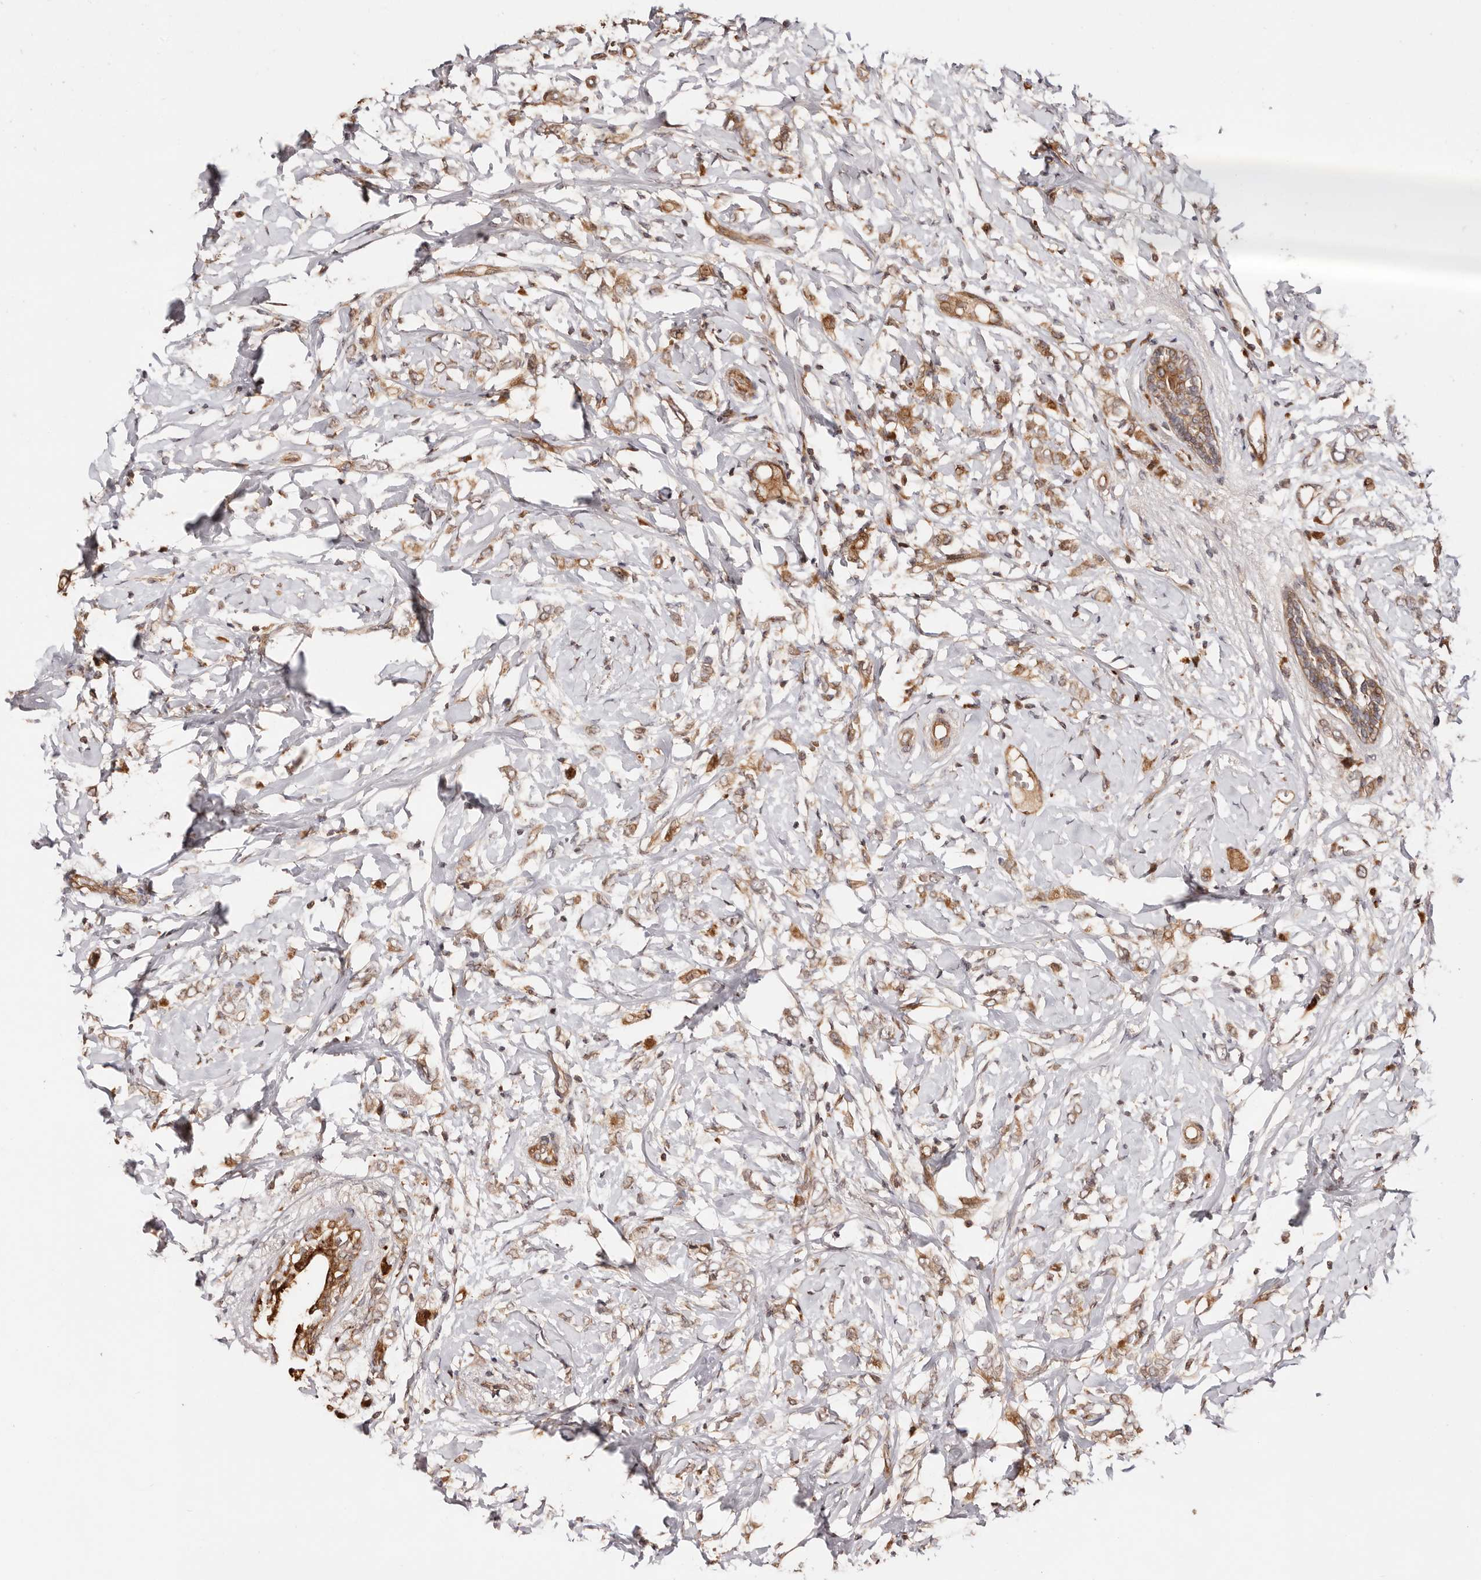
{"staining": {"intensity": "moderate", "quantity": ">75%", "location": "cytoplasmic/membranous"}, "tissue": "breast cancer", "cell_type": "Tumor cells", "image_type": "cancer", "snomed": [{"axis": "morphology", "description": "Normal tissue, NOS"}, {"axis": "morphology", "description": "Lobular carcinoma"}, {"axis": "topography", "description": "Breast"}], "caption": "Immunohistochemical staining of human lobular carcinoma (breast) exhibits medium levels of moderate cytoplasmic/membranous expression in about >75% of tumor cells. The protein of interest is shown in brown color, while the nuclei are stained blue.", "gene": "PTPN22", "patient": {"sex": "female", "age": 47}}